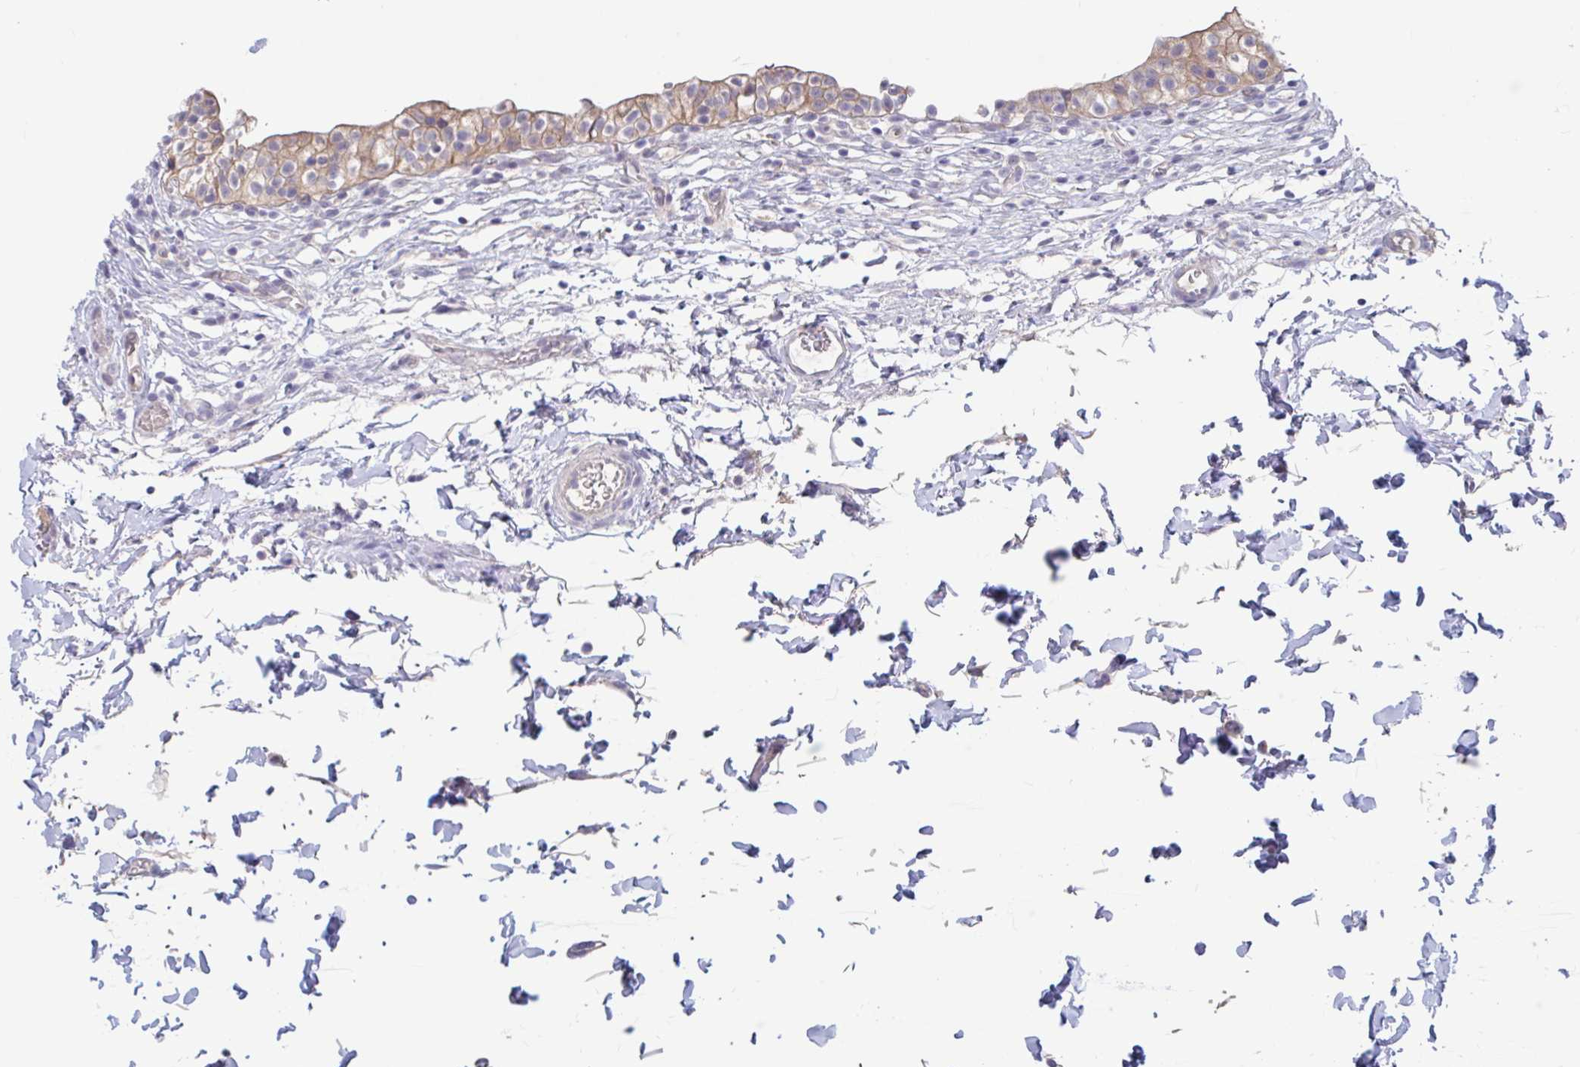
{"staining": {"intensity": "moderate", "quantity": ">75%", "location": "cytoplasmic/membranous"}, "tissue": "urinary bladder", "cell_type": "Urothelial cells", "image_type": "normal", "snomed": [{"axis": "morphology", "description": "Normal tissue, NOS"}, {"axis": "topography", "description": "Urinary bladder"}, {"axis": "topography", "description": "Peripheral nerve tissue"}], "caption": "Immunohistochemical staining of benign urinary bladder displays medium levels of moderate cytoplasmic/membranous positivity in approximately >75% of urothelial cells. (DAB (3,3'-diaminobenzidine) IHC, brown staining for protein, blue staining for nuclei).", "gene": "UNKL", "patient": {"sex": "male", "age": 55}}